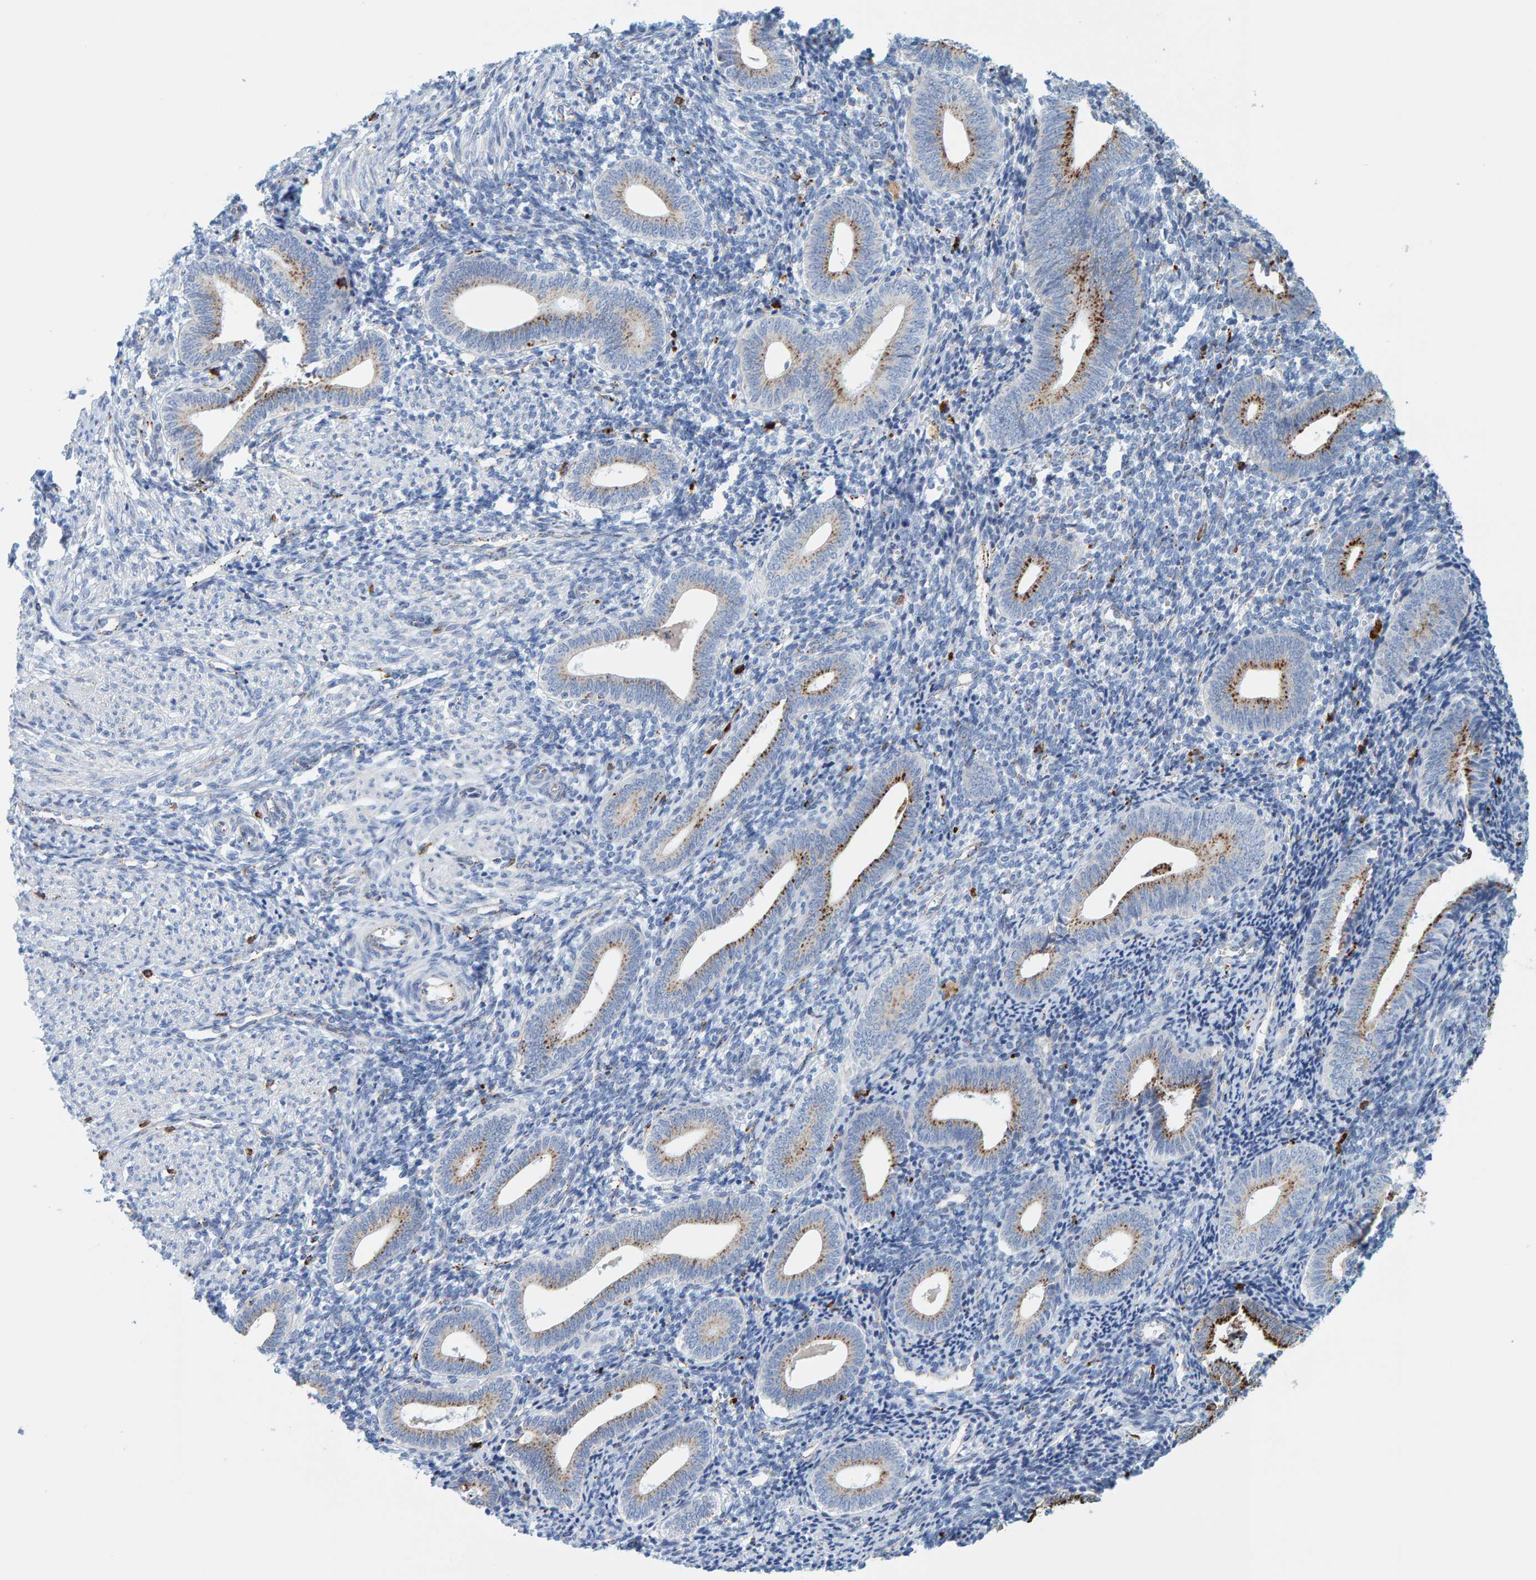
{"staining": {"intensity": "negative", "quantity": "none", "location": "none"}, "tissue": "endometrium", "cell_type": "Cells in endometrial stroma", "image_type": "normal", "snomed": [{"axis": "morphology", "description": "Normal tissue, NOS"}, {"axis": "topography", "description": "Uterus"}, {"axis": "topography", "description": "Endometrium"}], "caption": "A high-resolution histopathology image shows immunohistochemistry staining of unremarkable endometrium, which demonstrates no significant staining in cells in endometrial stroma. Nuclei are stained in blue.", "gene": "BIN3", "patient": {"sex": "female", "age": 33}}